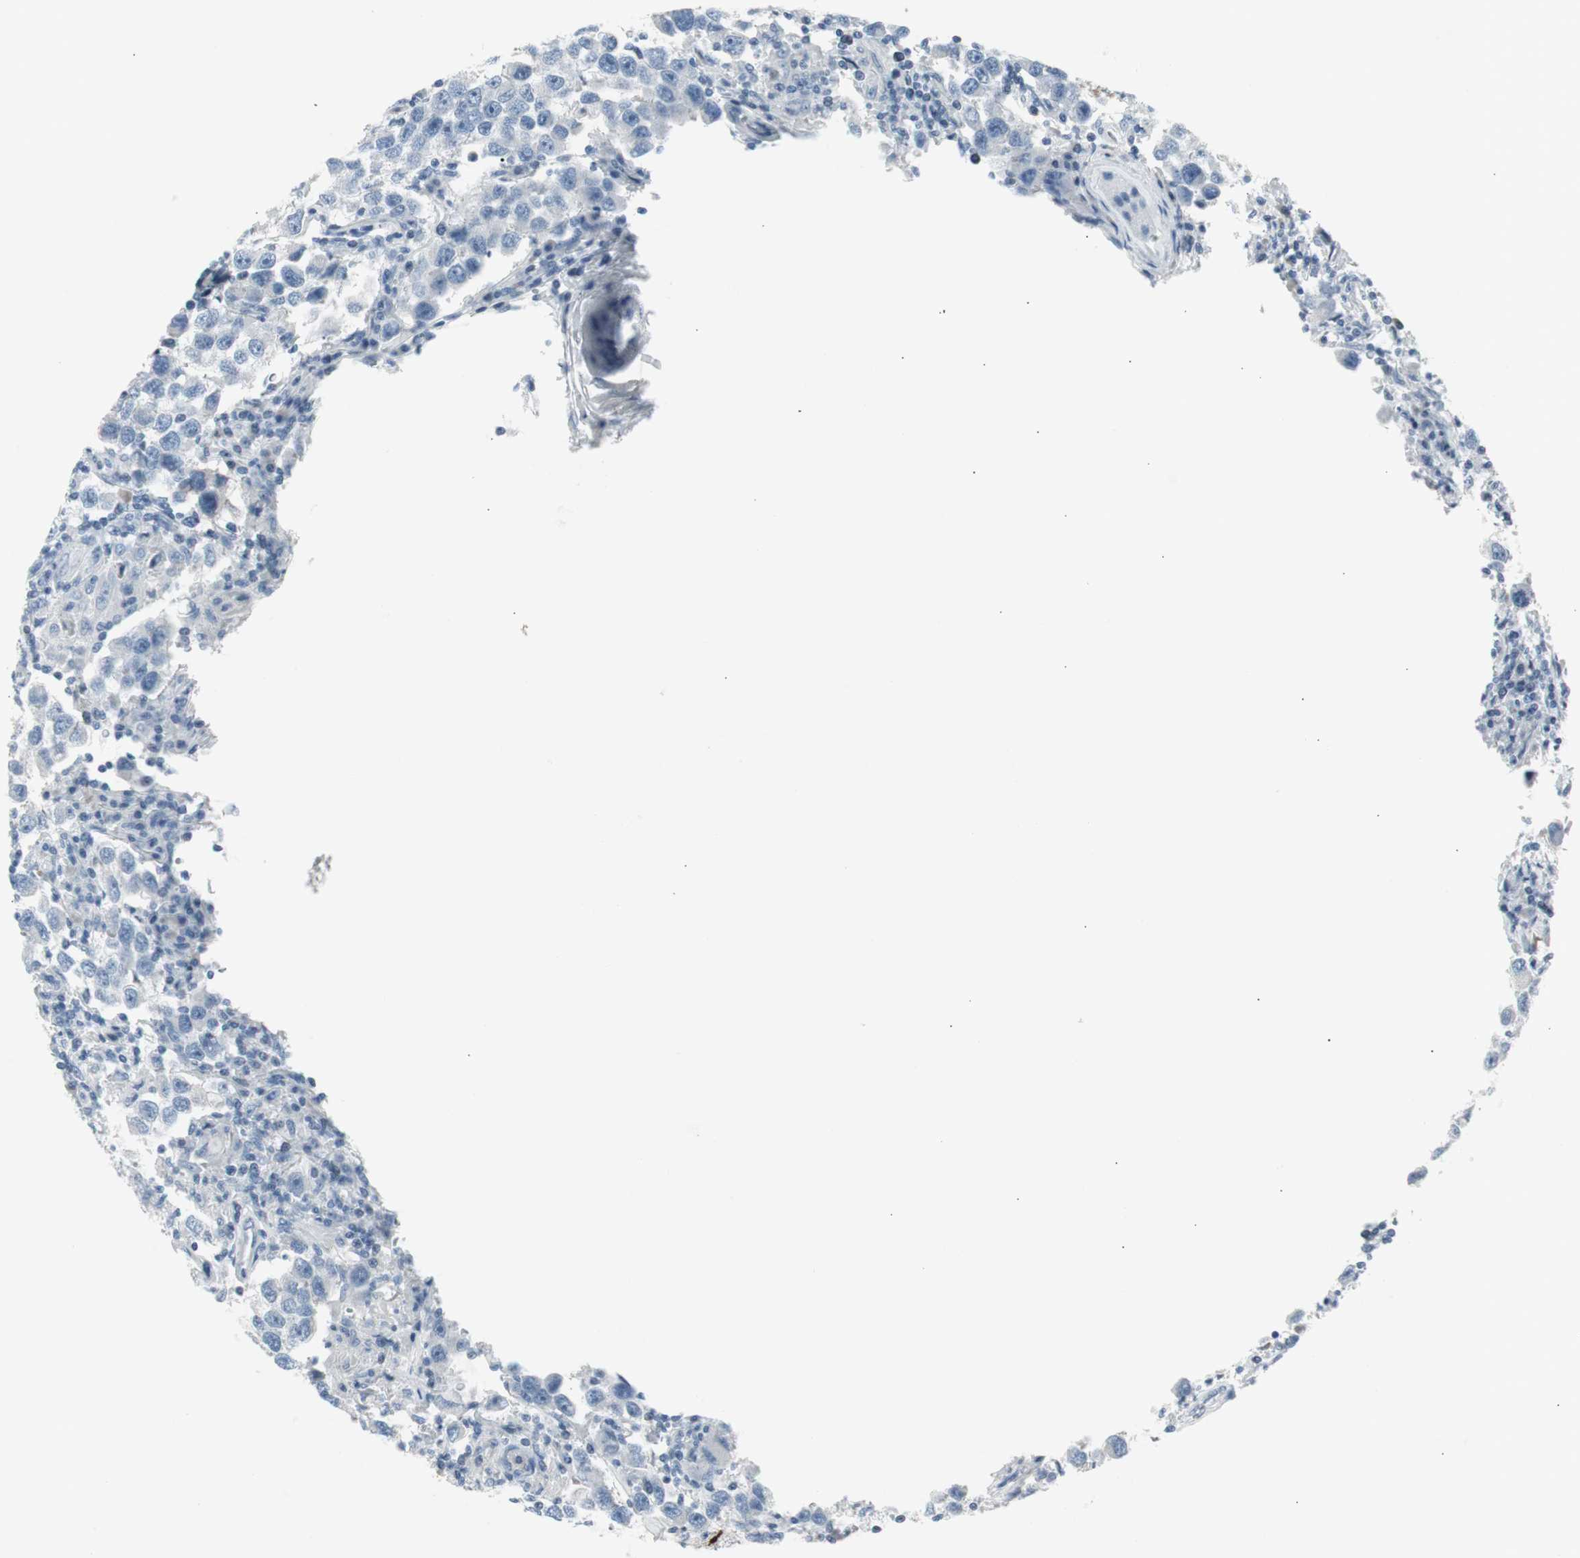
{"staining": {"intensity": "negative", "quantity": "none", "location": "none"}, "tissue": "testis cancer", "cell_type": "Tumor cells", "image_type": "cancer", "snomed": [{"axis": "morphology", "description": "Carcinoma, Embryonal, NOS"}, {"axis": "topography", "description": "Testis"}], "caption": "Tumor cells are negative for brown protein staining in testis cancer (embryonal carcinoma).", "gene": "AGR2", "patient": {"sex": "male", "age": 21}}